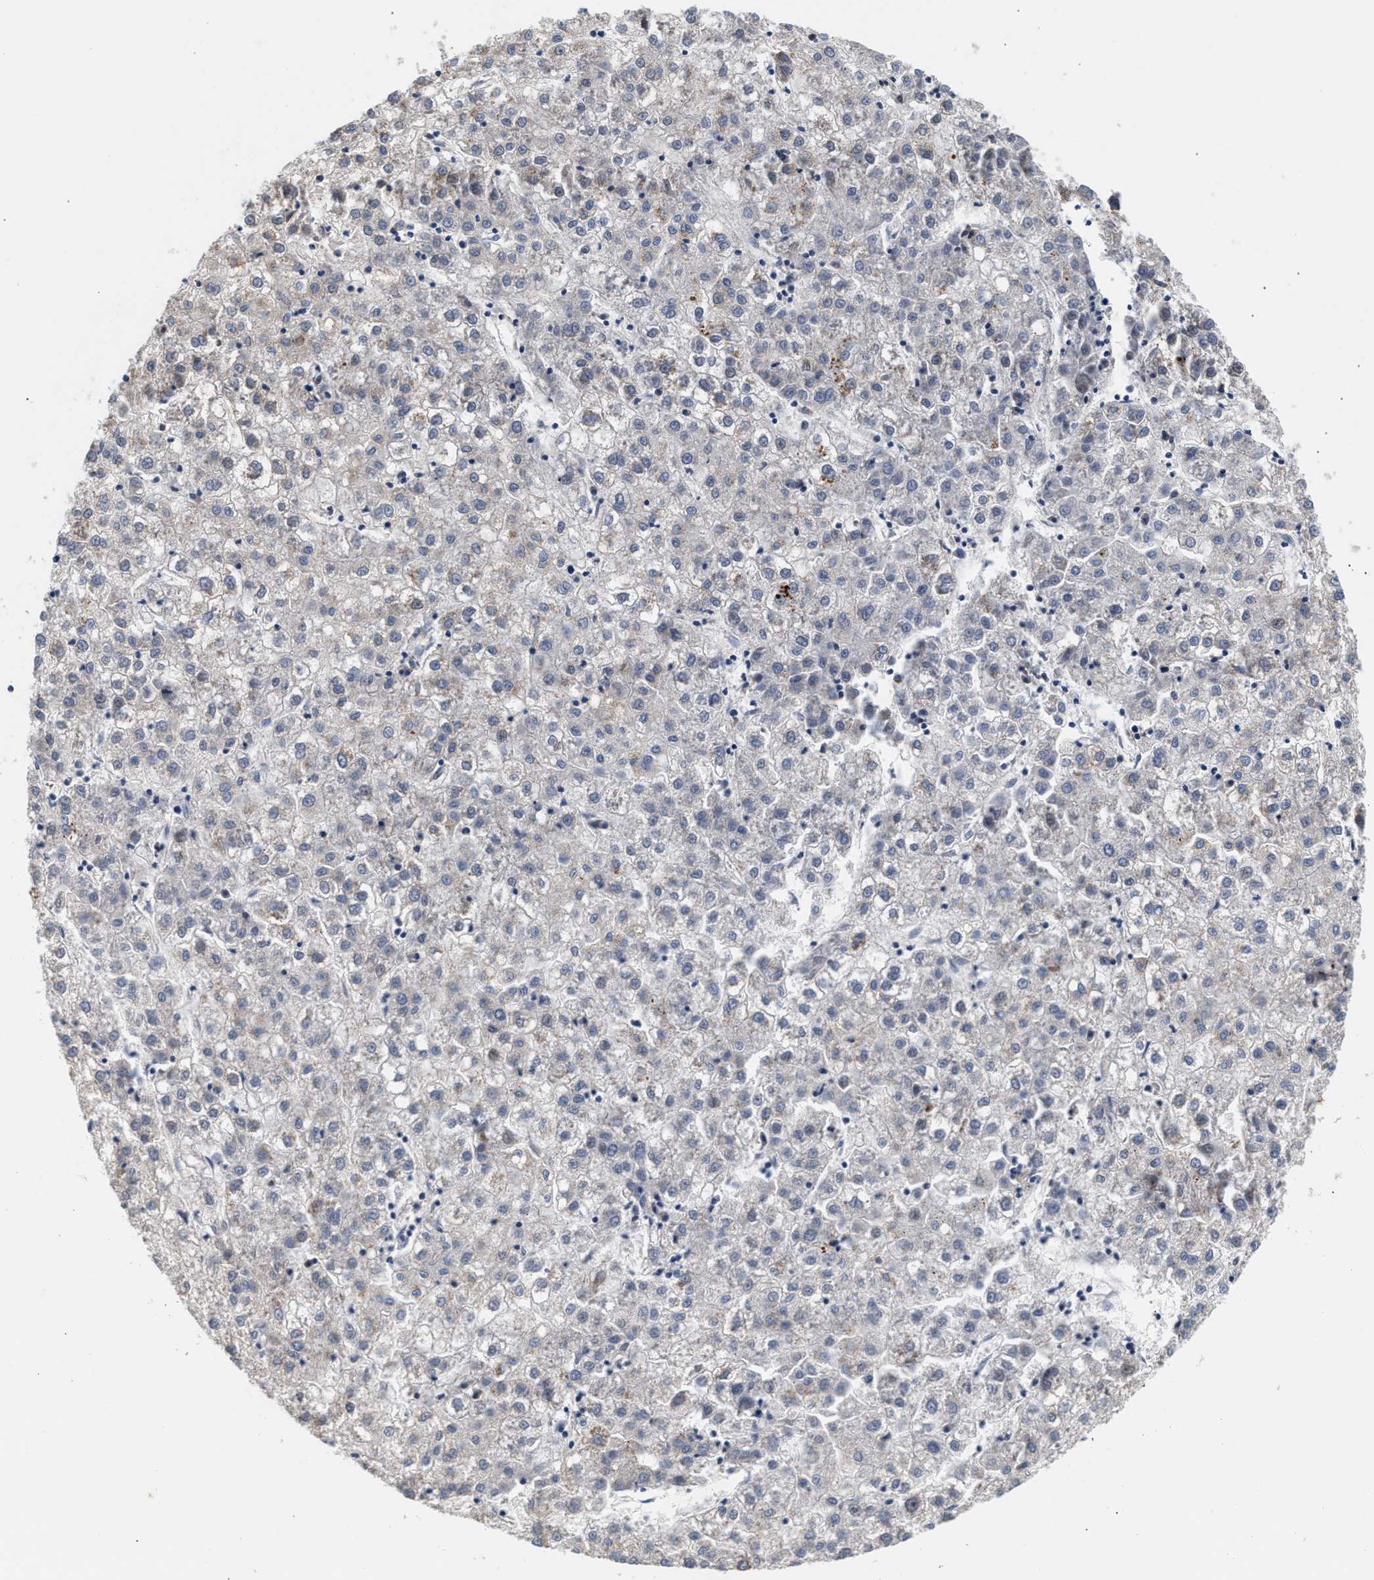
{"staining": {"intensity": "negative", "quantity": "none", "location": "none"}, "tissue": "liver cancer", "cell_type": "Tumor cells", "image_type": "cancer", "snomed": [{"axis": "morphology", "description": "Carcinoma, Hepatocellular, NOS"}, {"axis": "topography", "description": "Liver"}], "caption": "Immunohistochemical staining of human liver cancer (hepatocellular carcinoma) shows no significant expression in tumor cells. (DAB (3,3'-diaminobenzidine) immunohistochemistry (IHC), high magnification).", "gene": "SGK1", "patient": {"sex": "male", "age": 72}}